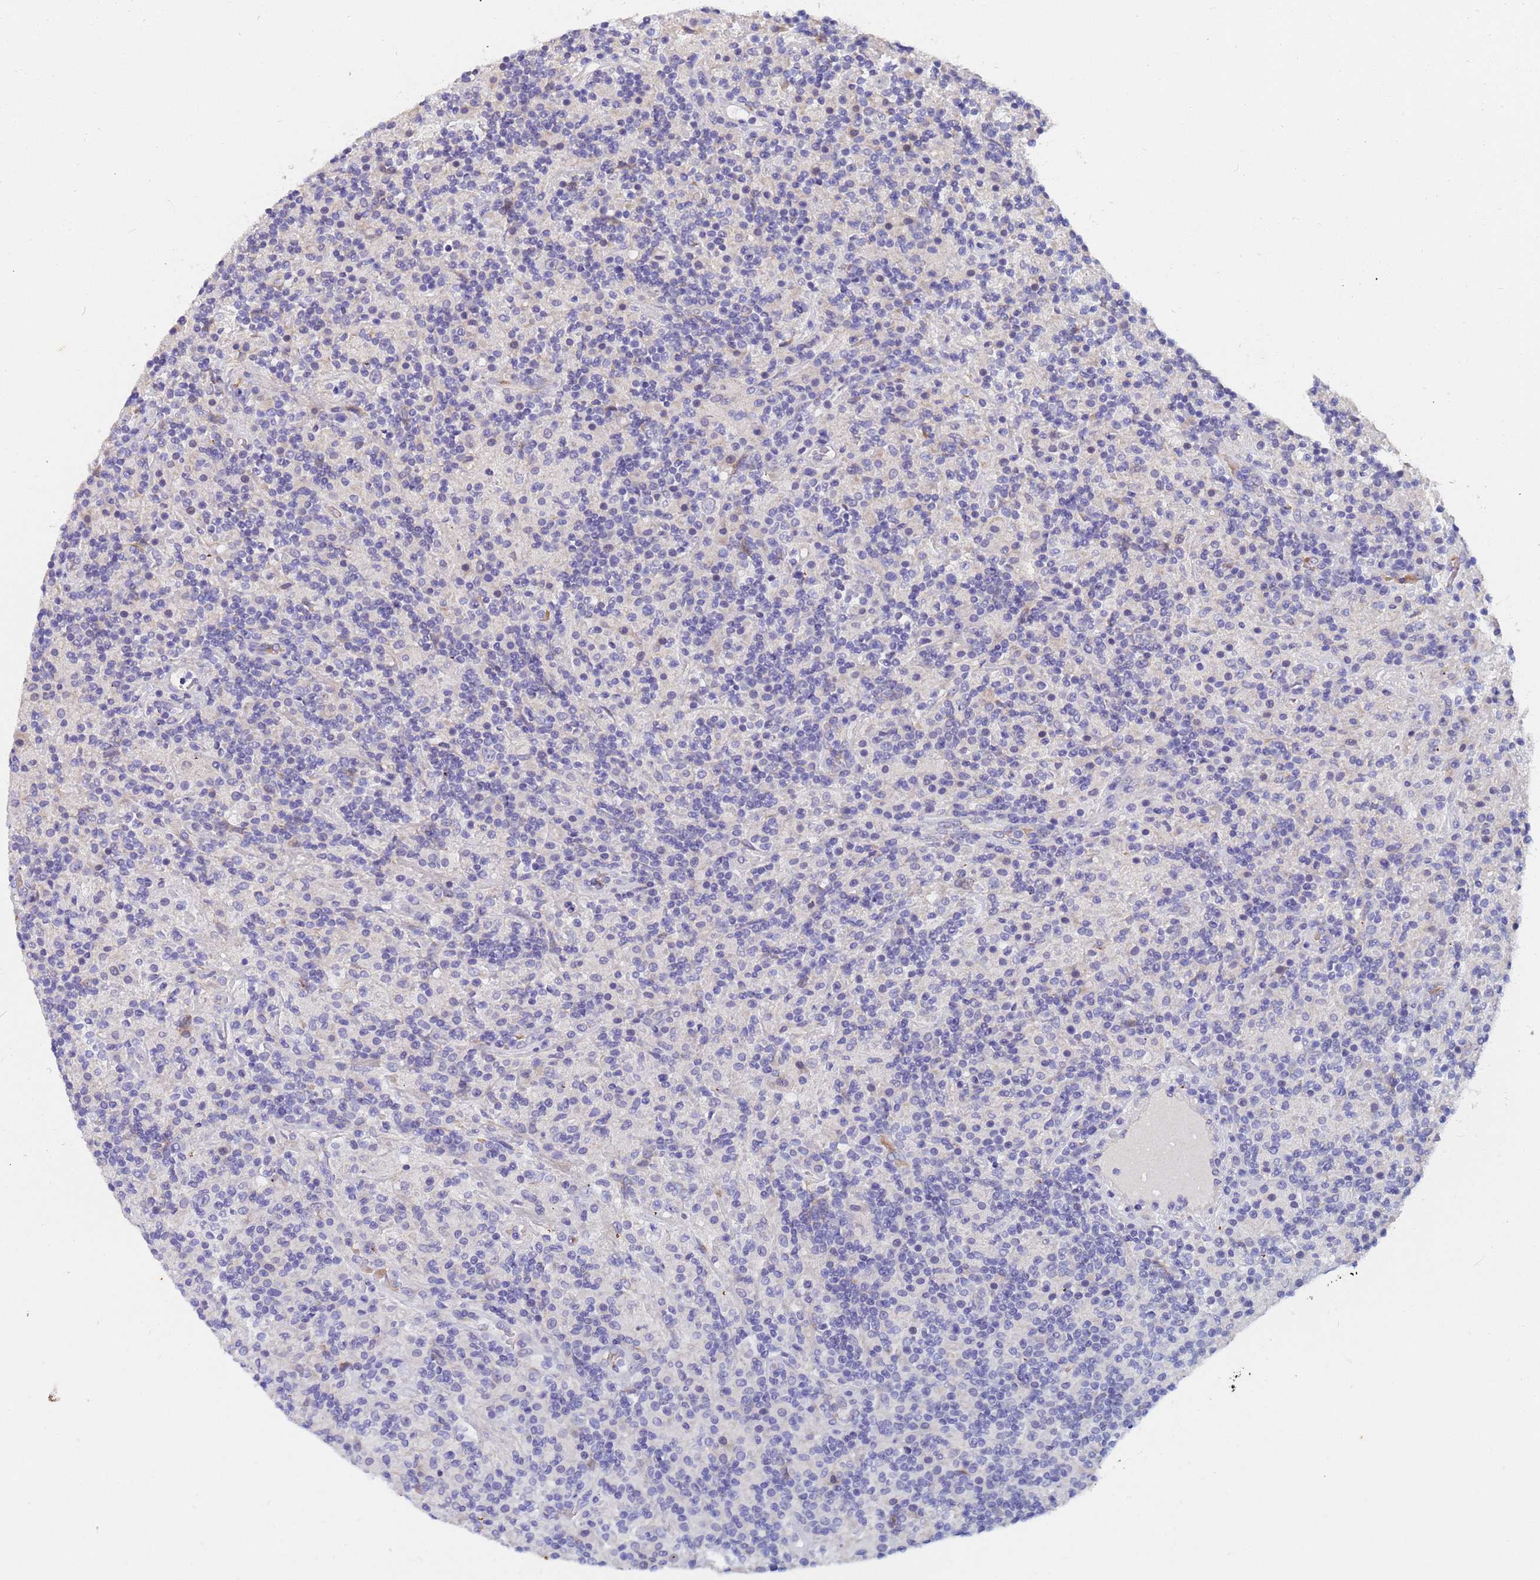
{"staining": {"intensity": "negative", "quantity": "none", "location": "none"}, "tissue": "lymphoma", "cell_type": "Tumor cells", "image_type": "cancer", "snomed": [{"axis": "morphology", "description": "Hodgkin's disease, NOS"}, {"axis": "topography", "description": "Lymph node"}], "caption": "Immunohistochemistry (IHC) histopathology image of Hodgkin's disease stained for a protein (brown), which reveals no expression in tumor cells.", "gene": "IHO1", "patient": {"sex": "male", "age": 70}}